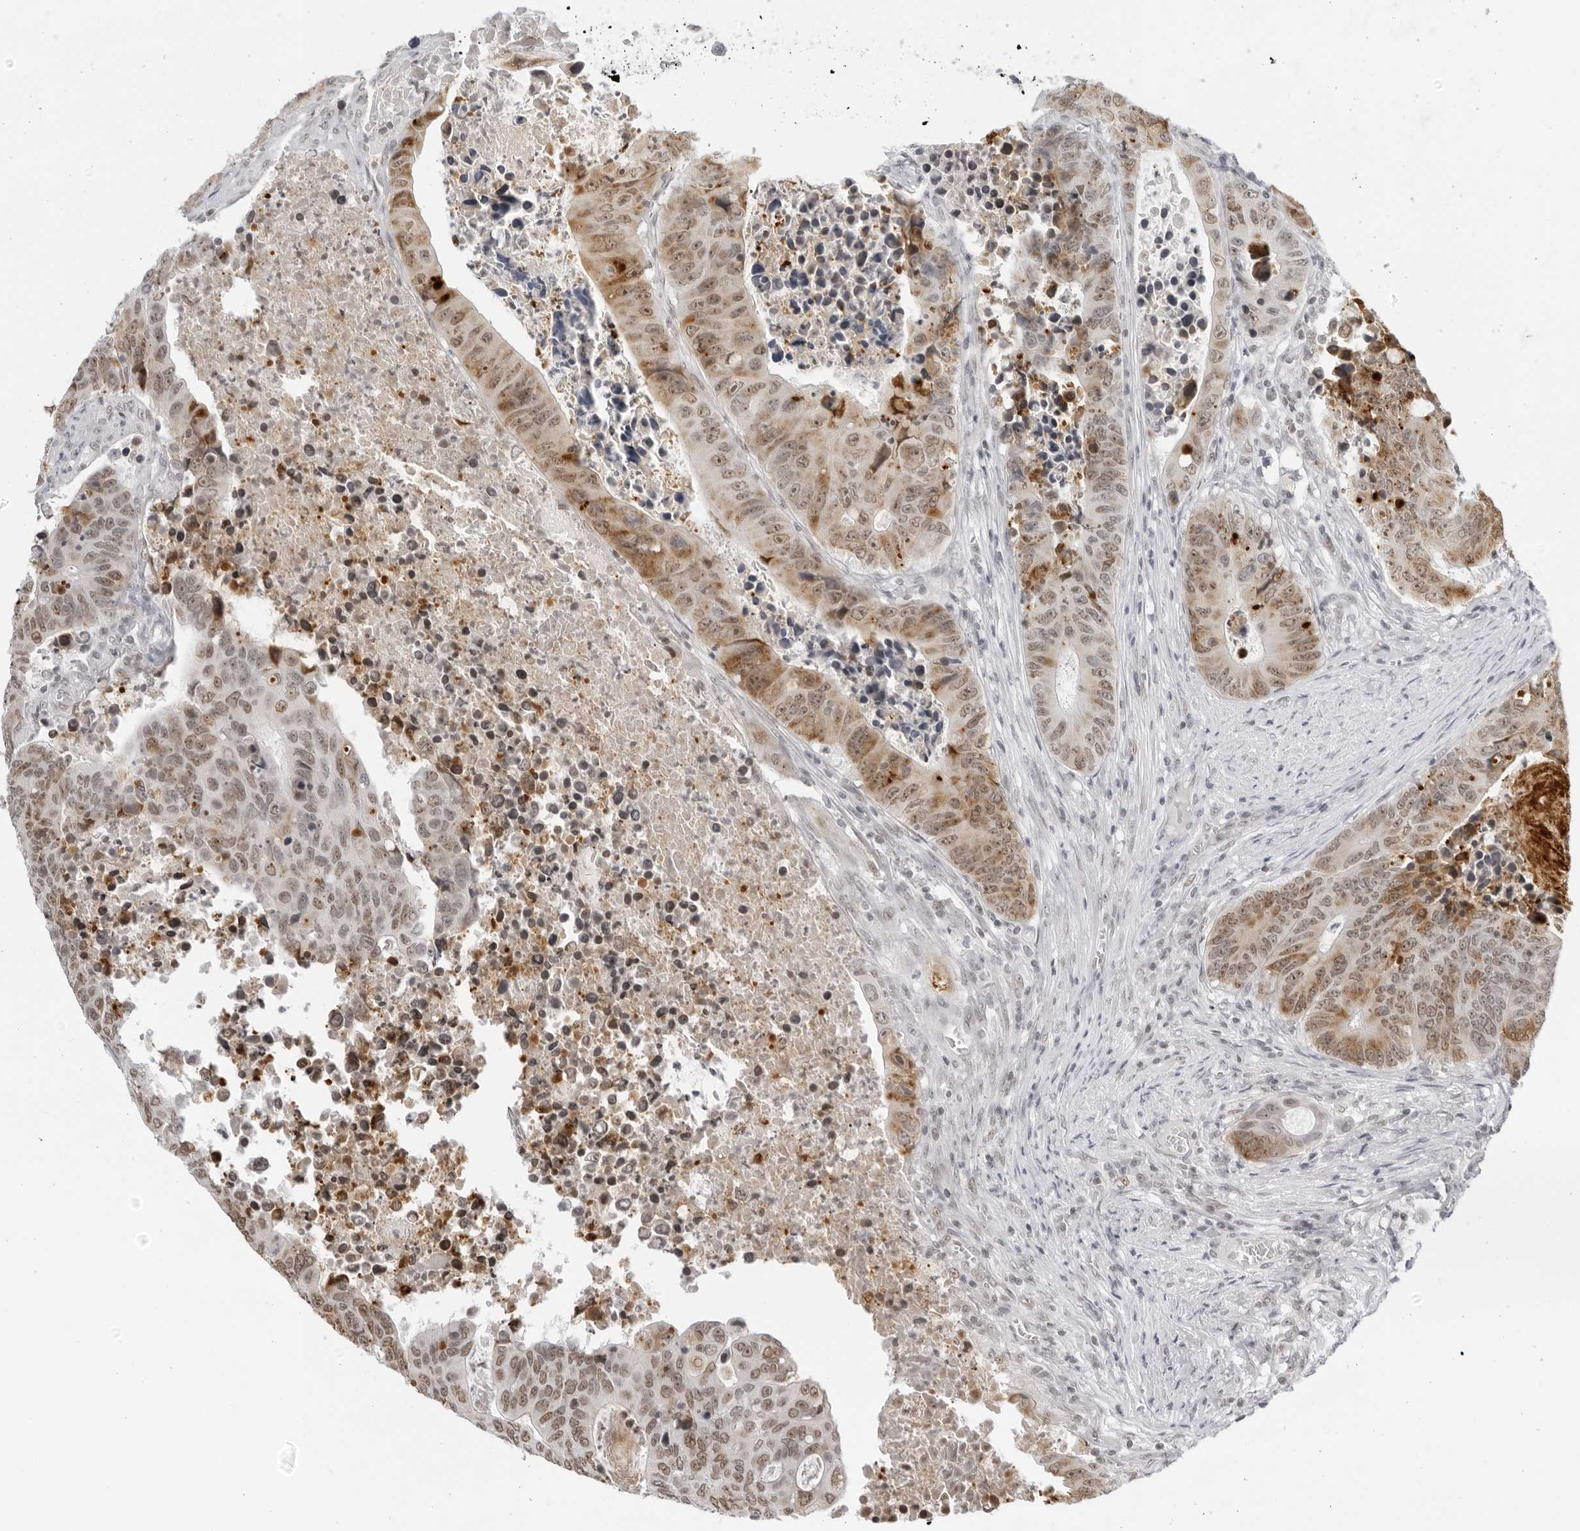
{"staining": {"intensity": "moderate", "quantity": ">75%", "location": "cytoplasmic/membranous,nuclear"}, "tissue": "colorectal cancer", "cell_type": "Tumor cells", "image_type": "cancer", "snomed": [{"axis": "morphology", "description": "Adenocarcinoma, NOS"}, {"axis": "topography", "description": "Colon"}], "caption": "Immunohistochemical staining of human colorectal adenocarcinoma demonstrates medium levels of moderate cytoplasmic/membranous and nuclear protein positivity in about >75% of tumor cells.", "gene": "MSH6", "patient": {"sex": "male", "age": 87}}